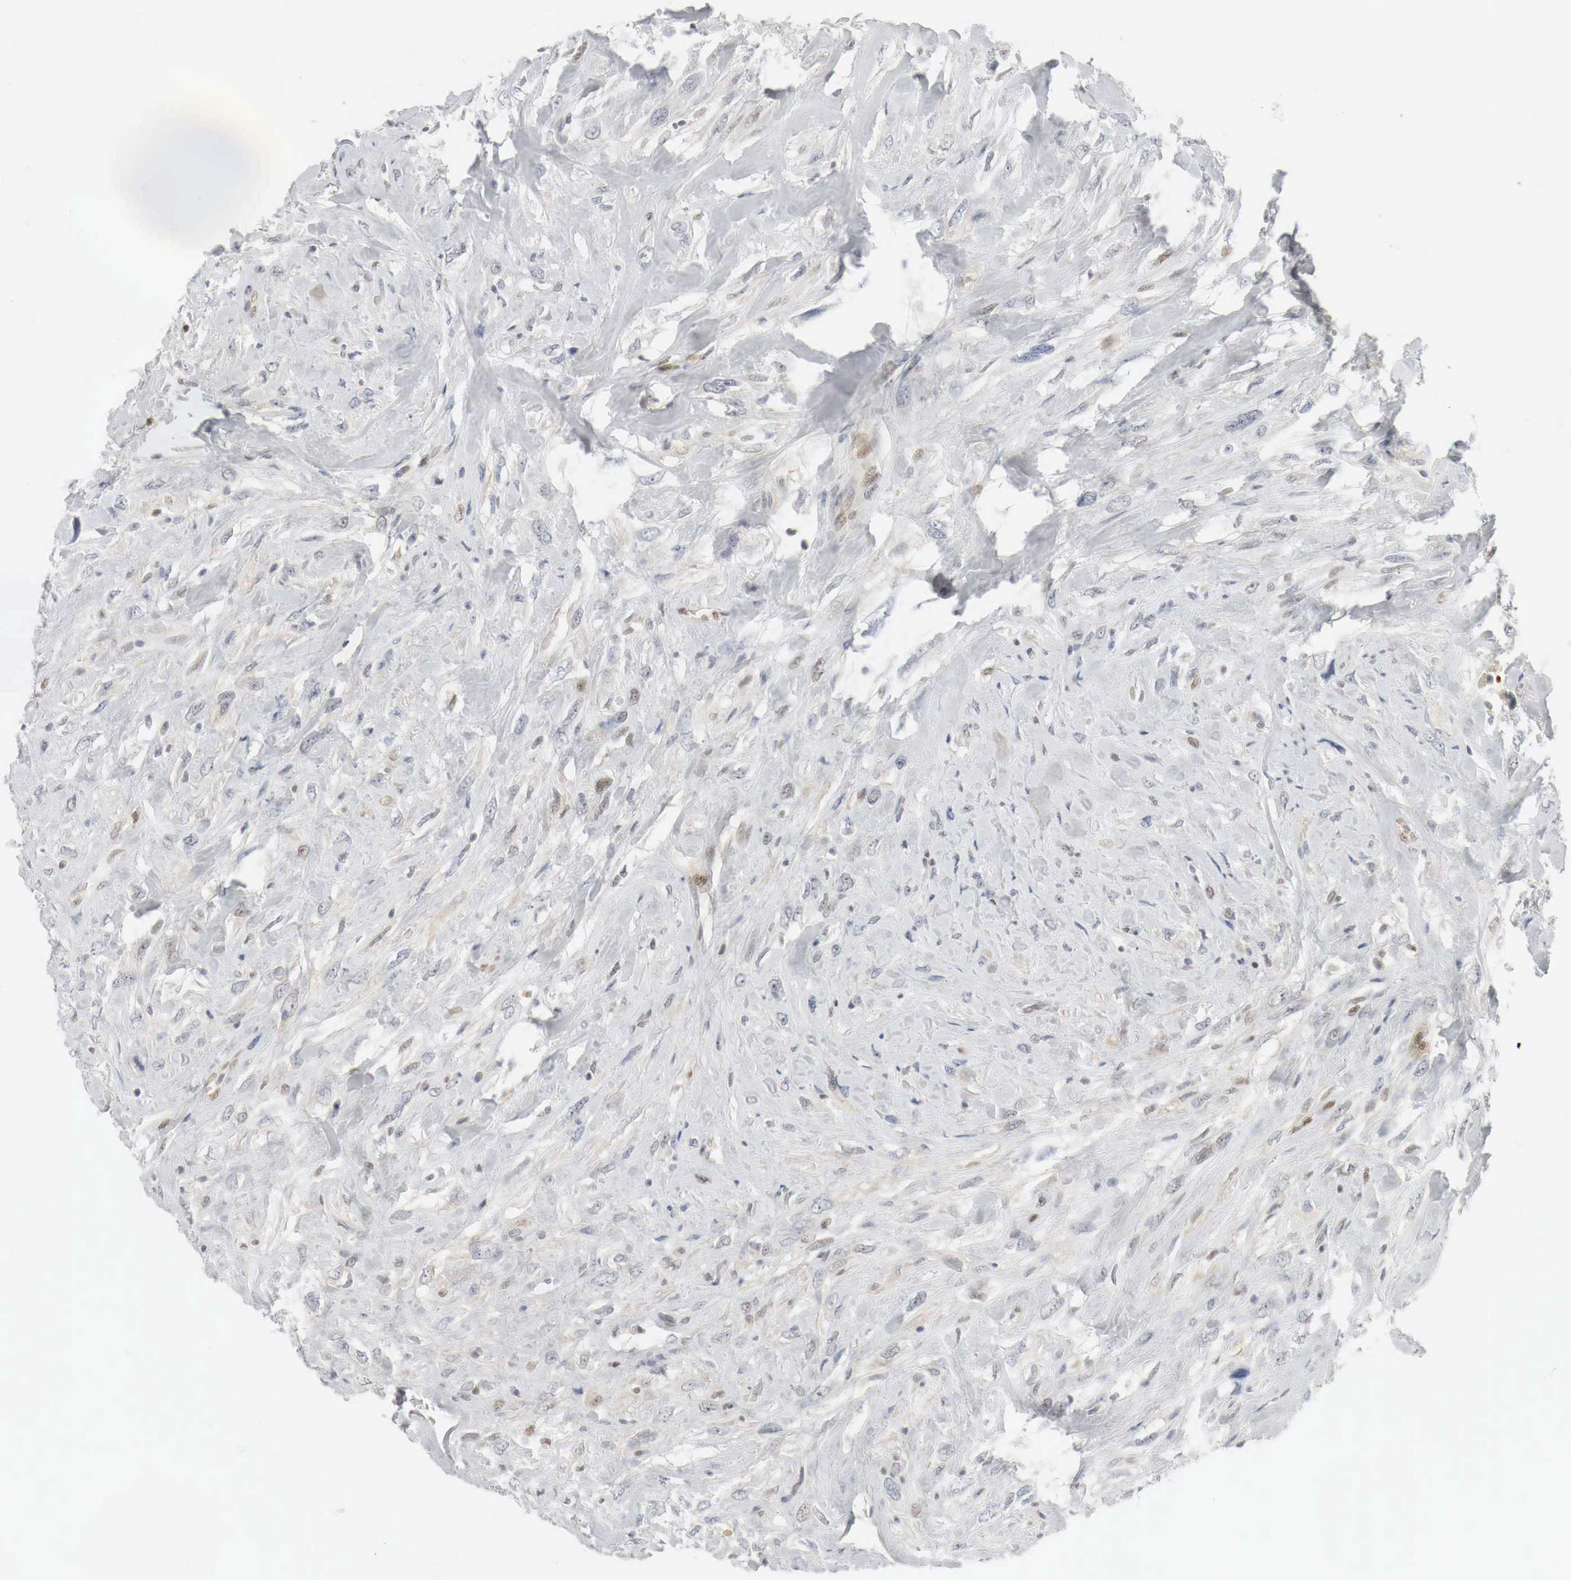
{"staining": {"intensity": "weak", "quantity": "25%-75%", "location": "cytoplasmic/membranous,nuclear"}, "tissue": "breast cancer", "cell_type": "Tumor cells", "image_type": "cancer", "snomed": [{"axis": "morphology", "description": "Neoplasm, malignant, NOS"}, {"axis": "topography", "description": "Breast"}], "caption": "An image of malignant neoplasm (breast) stained for a protein demonstrates weak cytoplasmic/membranous and nuclear brown staining in tumor cells. The staining was performed using DAB (3,3'-diaminobenzidine) to visualize the protein expression in brown, while the nuclei were stained in blue with hematoxylin (Magnification: 20x).", "gene": "MYC", "patient": {"sex": "female", "age": 50}}